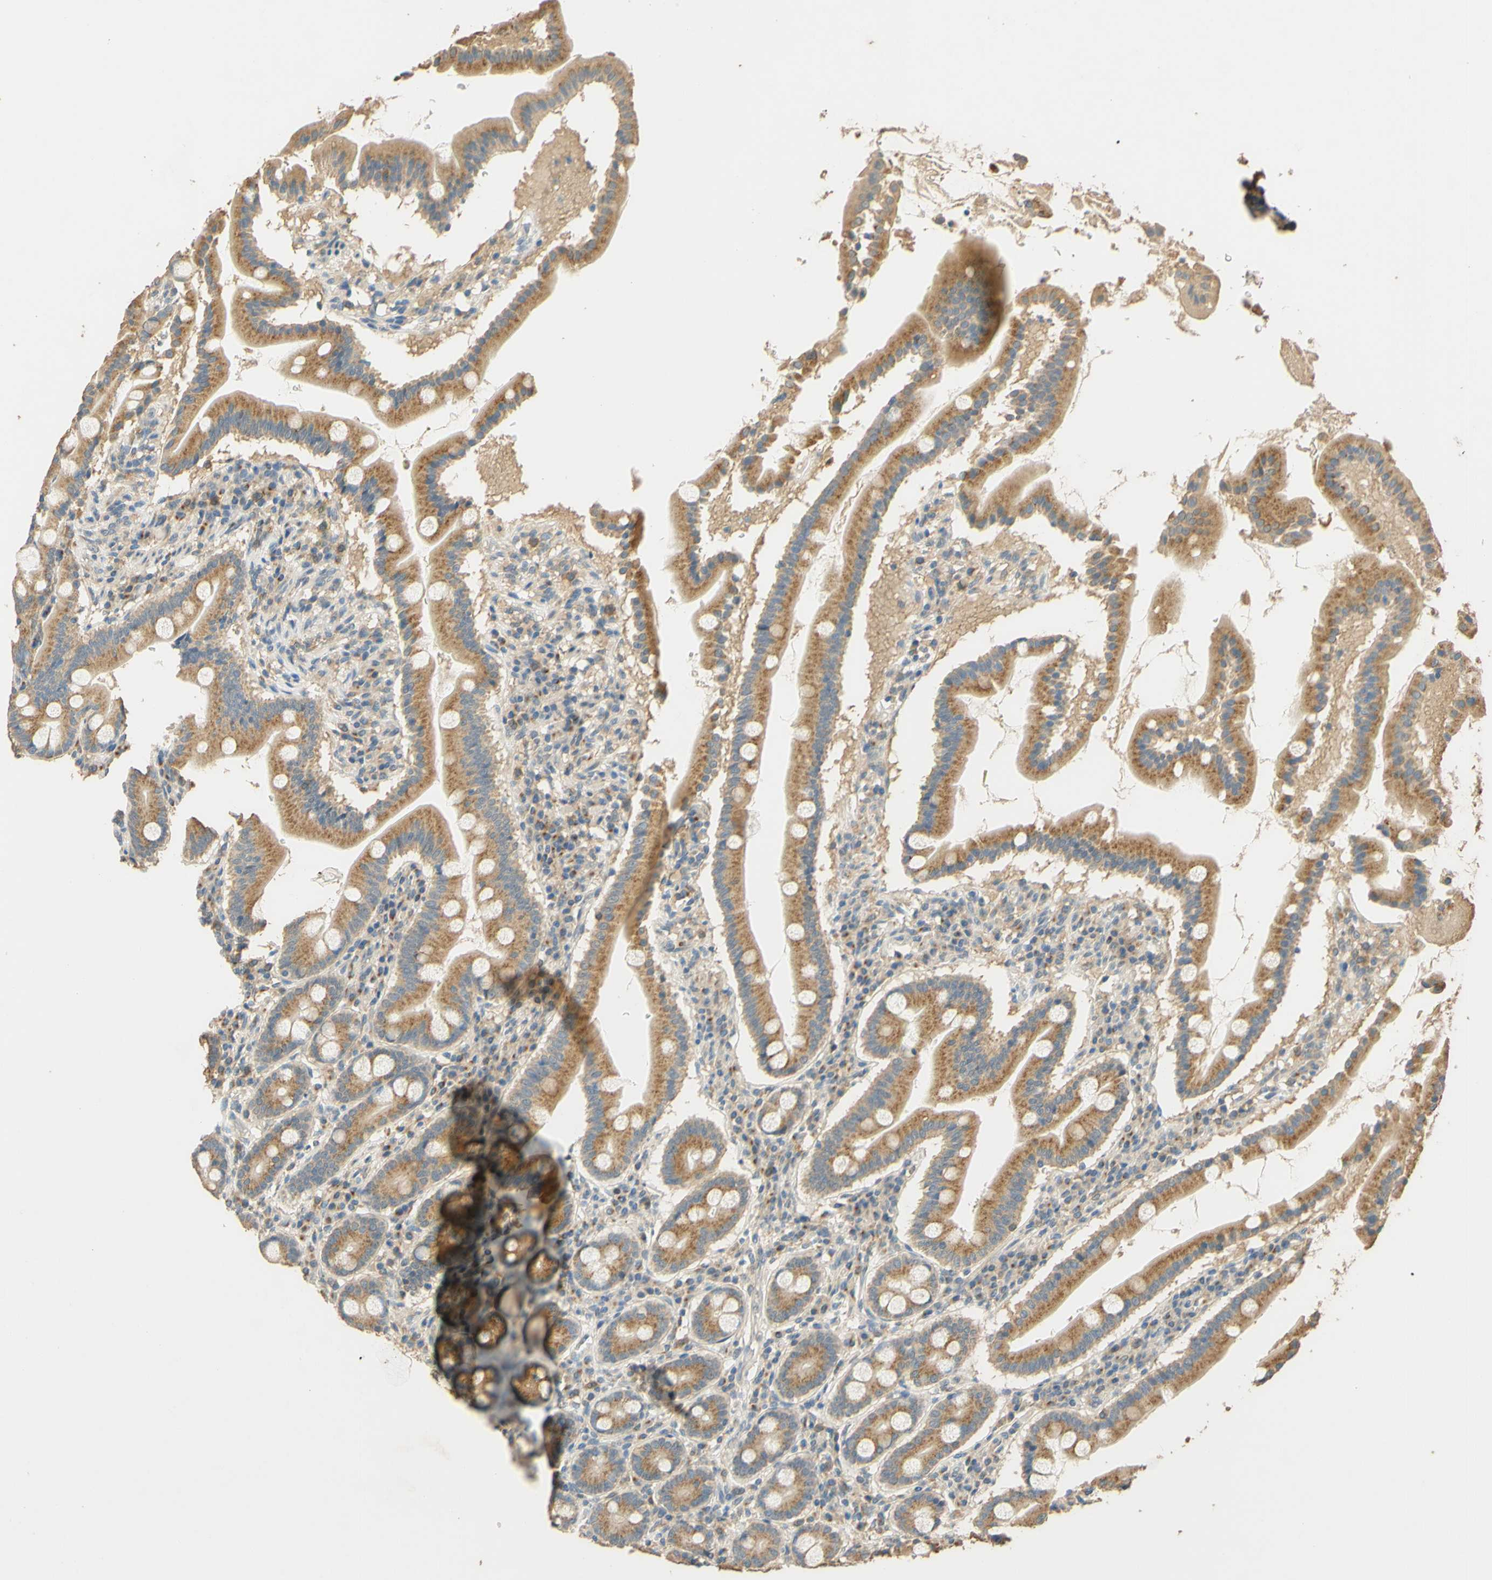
{"staining": {"intensity": "moderate", "quantity": ">75%", "location": "cytoplasmic/membranous"}, "tissue": "duodenum", "cell_type": "Glandular cells", "image_type": "normal", "snomed": [{"axis": "morphology", "description": "Normal tissue, NOS"}, {"axis": "topography", "description": "Duodenum"}], "caption": "About >75% of glandular cells in unremarkable duodenum exhibit moderate cytoplasmic/membranous protein expression as visualized by brown immunohistochemical staining.", "gene": "ENTREP2", "patient": {"sex": "male", "age": 50}}